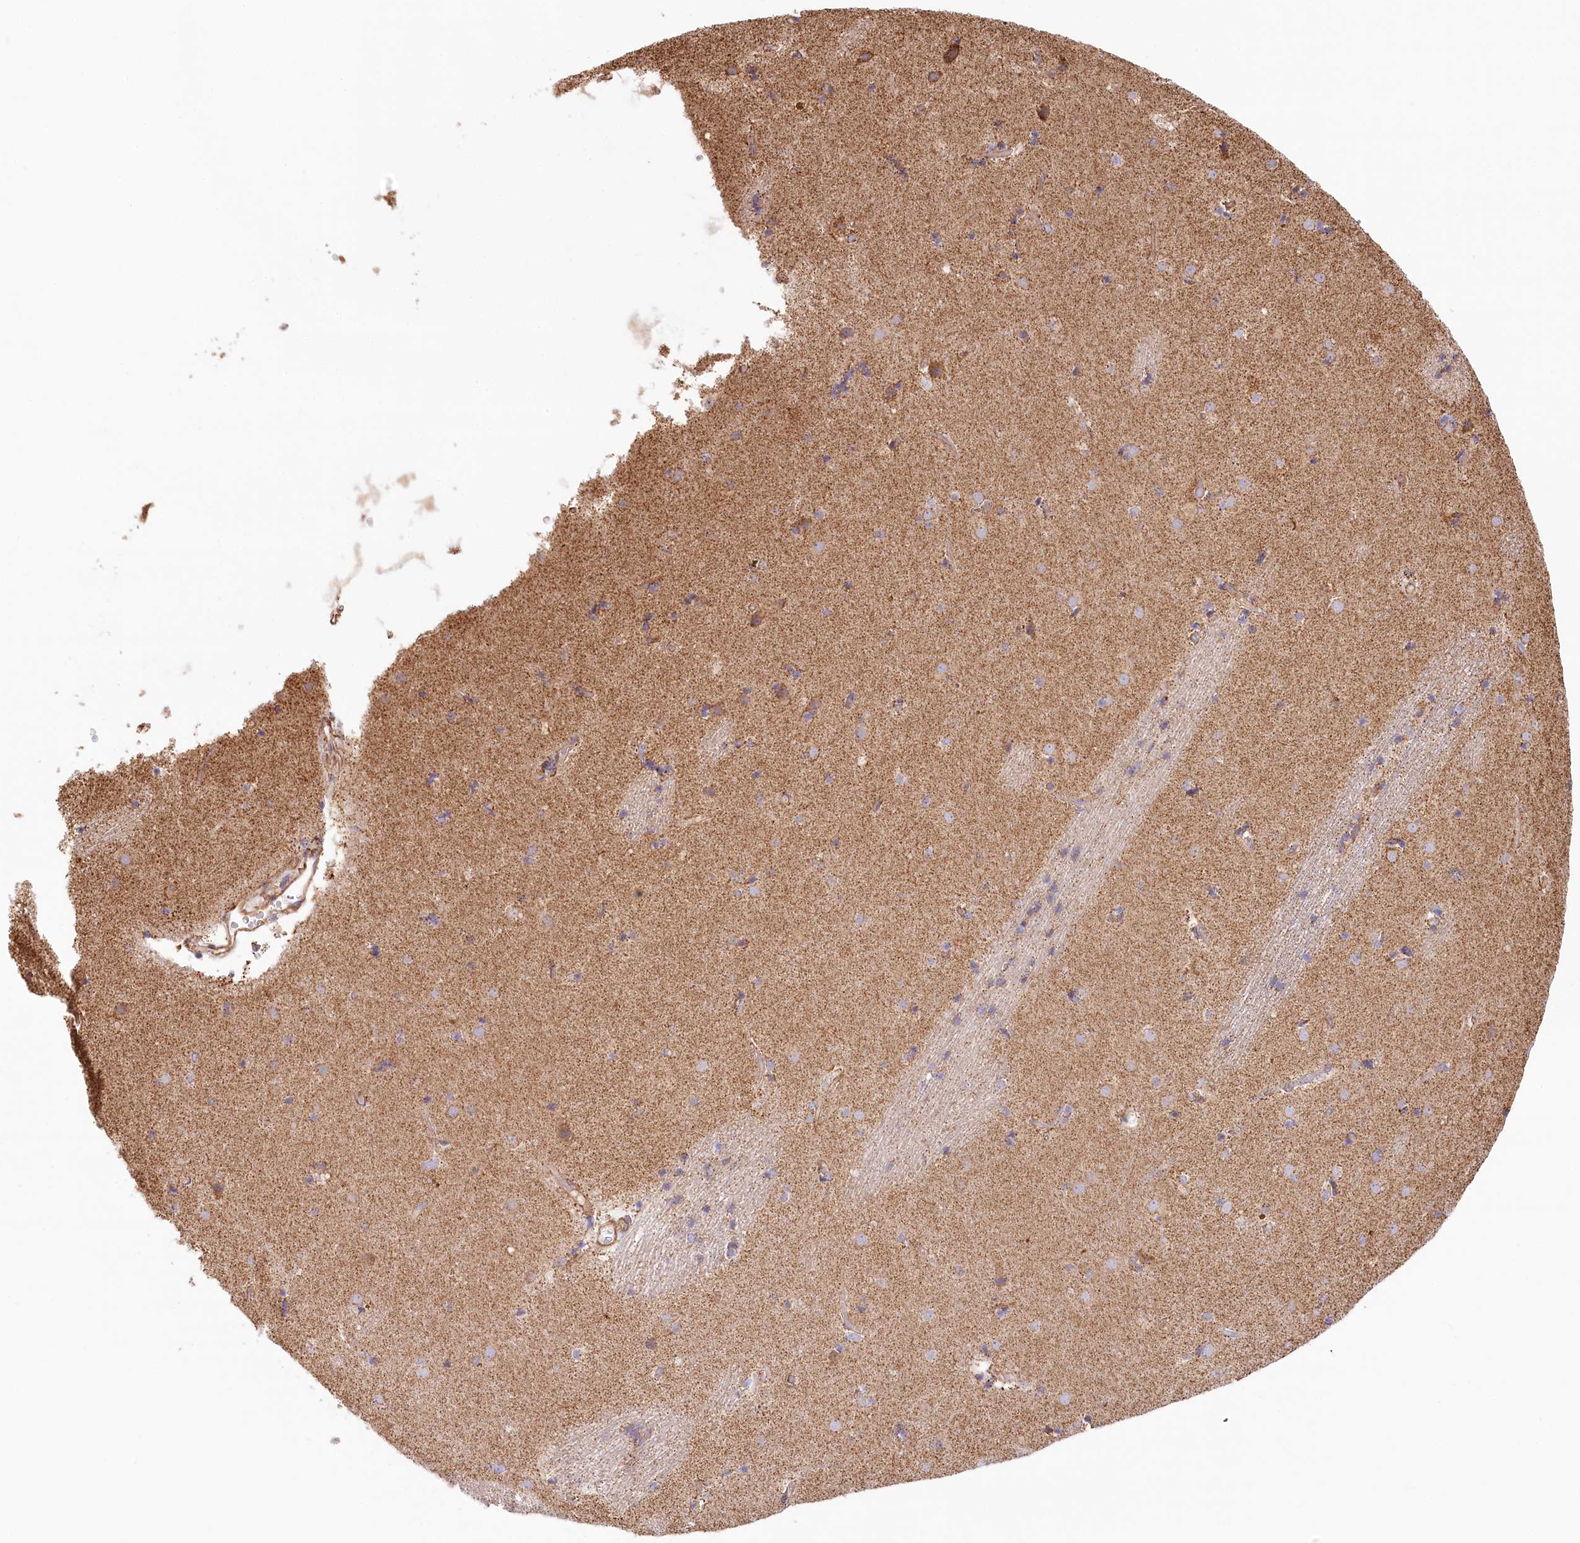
{"staining": {"intensity": "moderate", "quantity": "<25%", "location": "cytoplasmic/membranous"}, "tissue": "caudate", "cell_type": "Glial cells", "image_type": "normal", "snomed": [{"axis": "morphology", "description": "Normal tissue, NOS"}, {"axis": "topography", "description": "Lateral ventricle wall"}], "caption": "This image reveals benign caudate stained with IHC to label a protein in brown. The cytoplasmic/membranous of glial cells show moderate positivity for the protein. Nuclei are counter-stained blue.", "gene": "UMPS", "patient": {"sex": "male", "age": 70}}